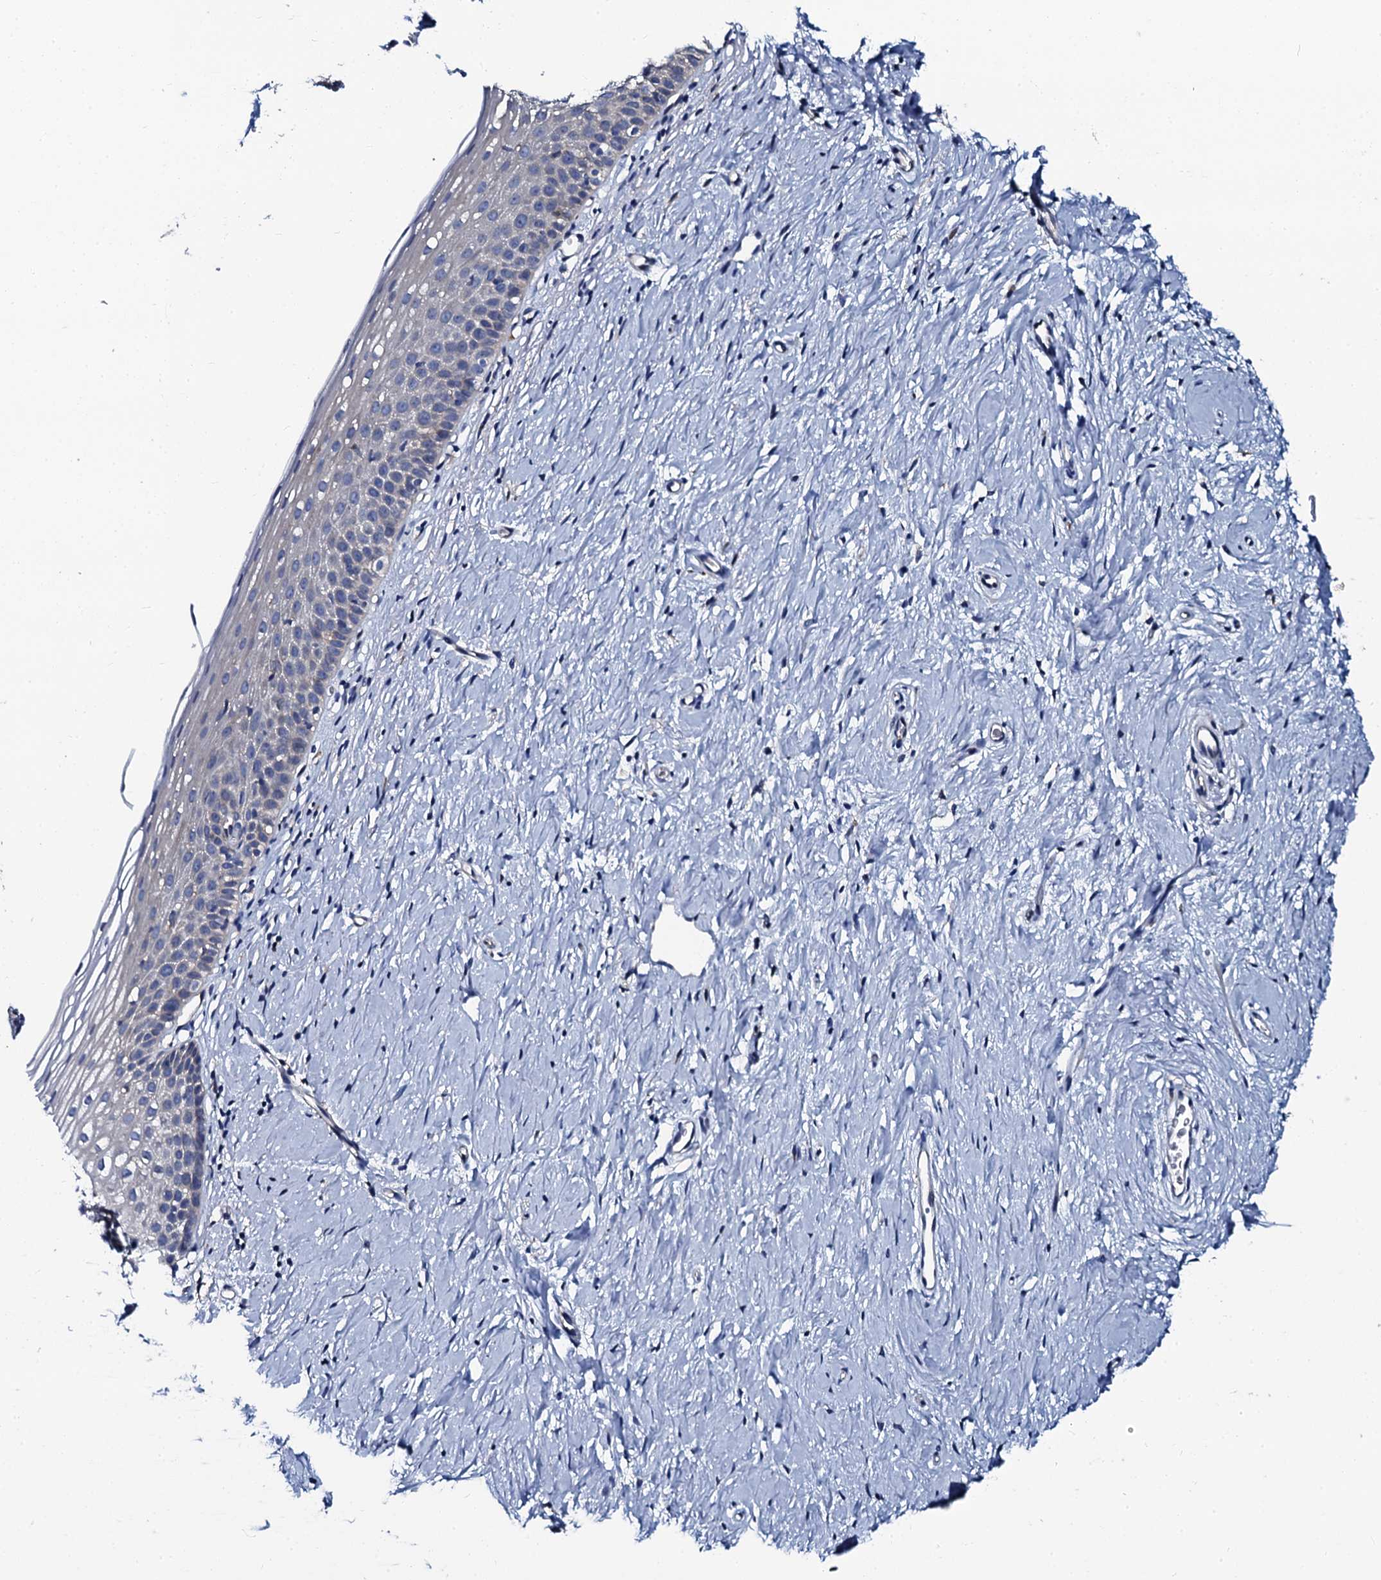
{"staining": {"intensity": "negative", "quantity": "none", "location": "none"}, "tissue": "cervix", "cell_type": "Glandular cells", "image_type": "normal", "snomed": [{"axis": "morphology", "description": "Normal tissue, NOS"}, {"axis": "topography", "description": "Cervix"}], "caption": "Immunohistochemistry (IHC) image of unremarkable human cervix stained for a protein (brown), which shows no expression in glandular cells.", "gene": "OTOL1", "patient": {"sex": "female", "age": 57}}